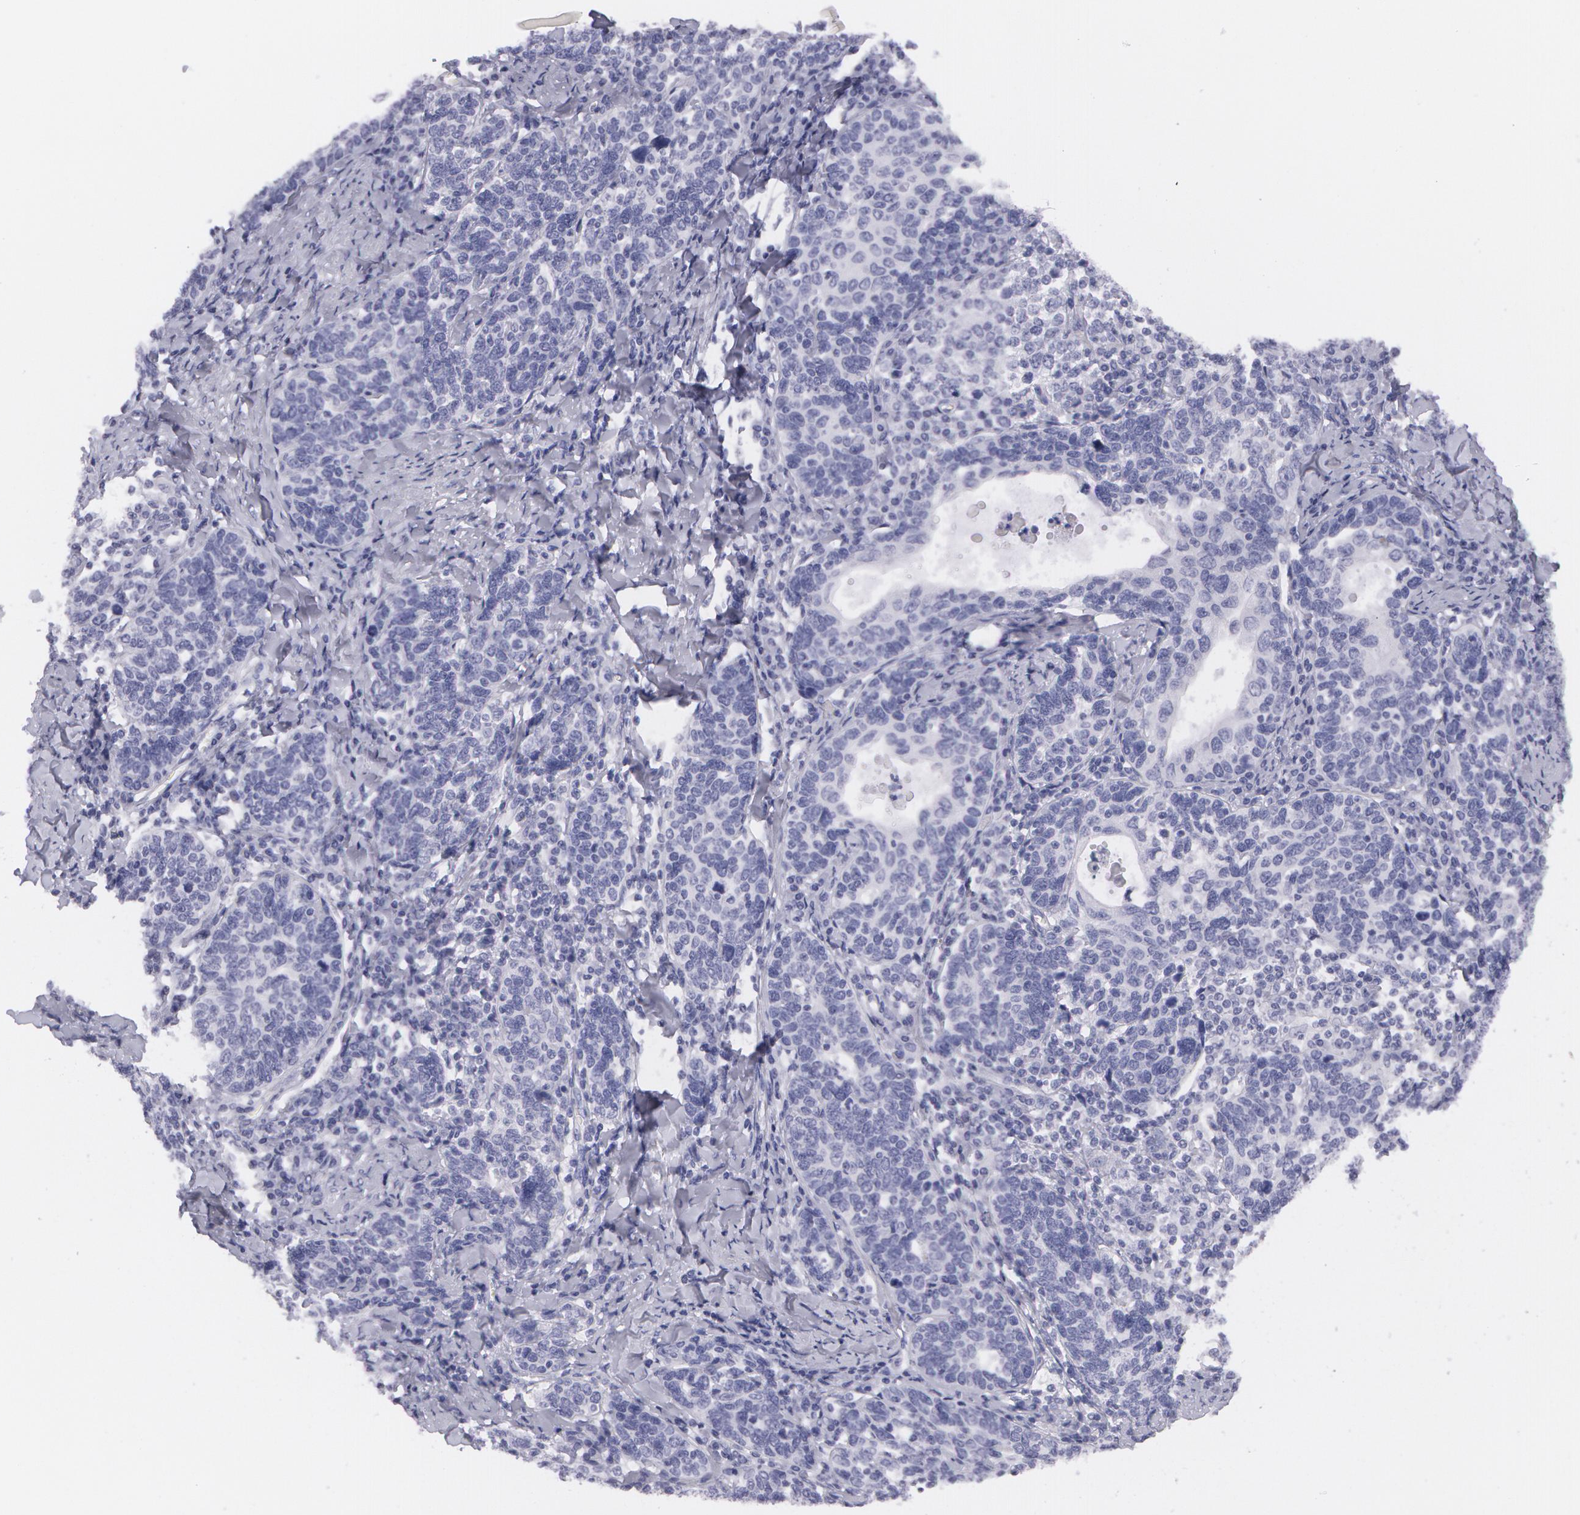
{"staining": {"intensity": "negative", "quantity": "none", "location": "none"}, "tissue": "cervical cancer", "cell_type": "Tumor cells", "image_type": "cancer", "snomed": [{"axis": "morphology", "description": "Squamous cell carcinoma, NOS"}, {"axis": "topography", "description": "Cervix"}], "caption": "High power microscopy micrograph of an immunohistochemistry image of squamous cell carcinoma (cervical), revealing no significant expression in tumor cells.", "gene": "AMACR", "patient": {"sex": "female", "age": 41}}